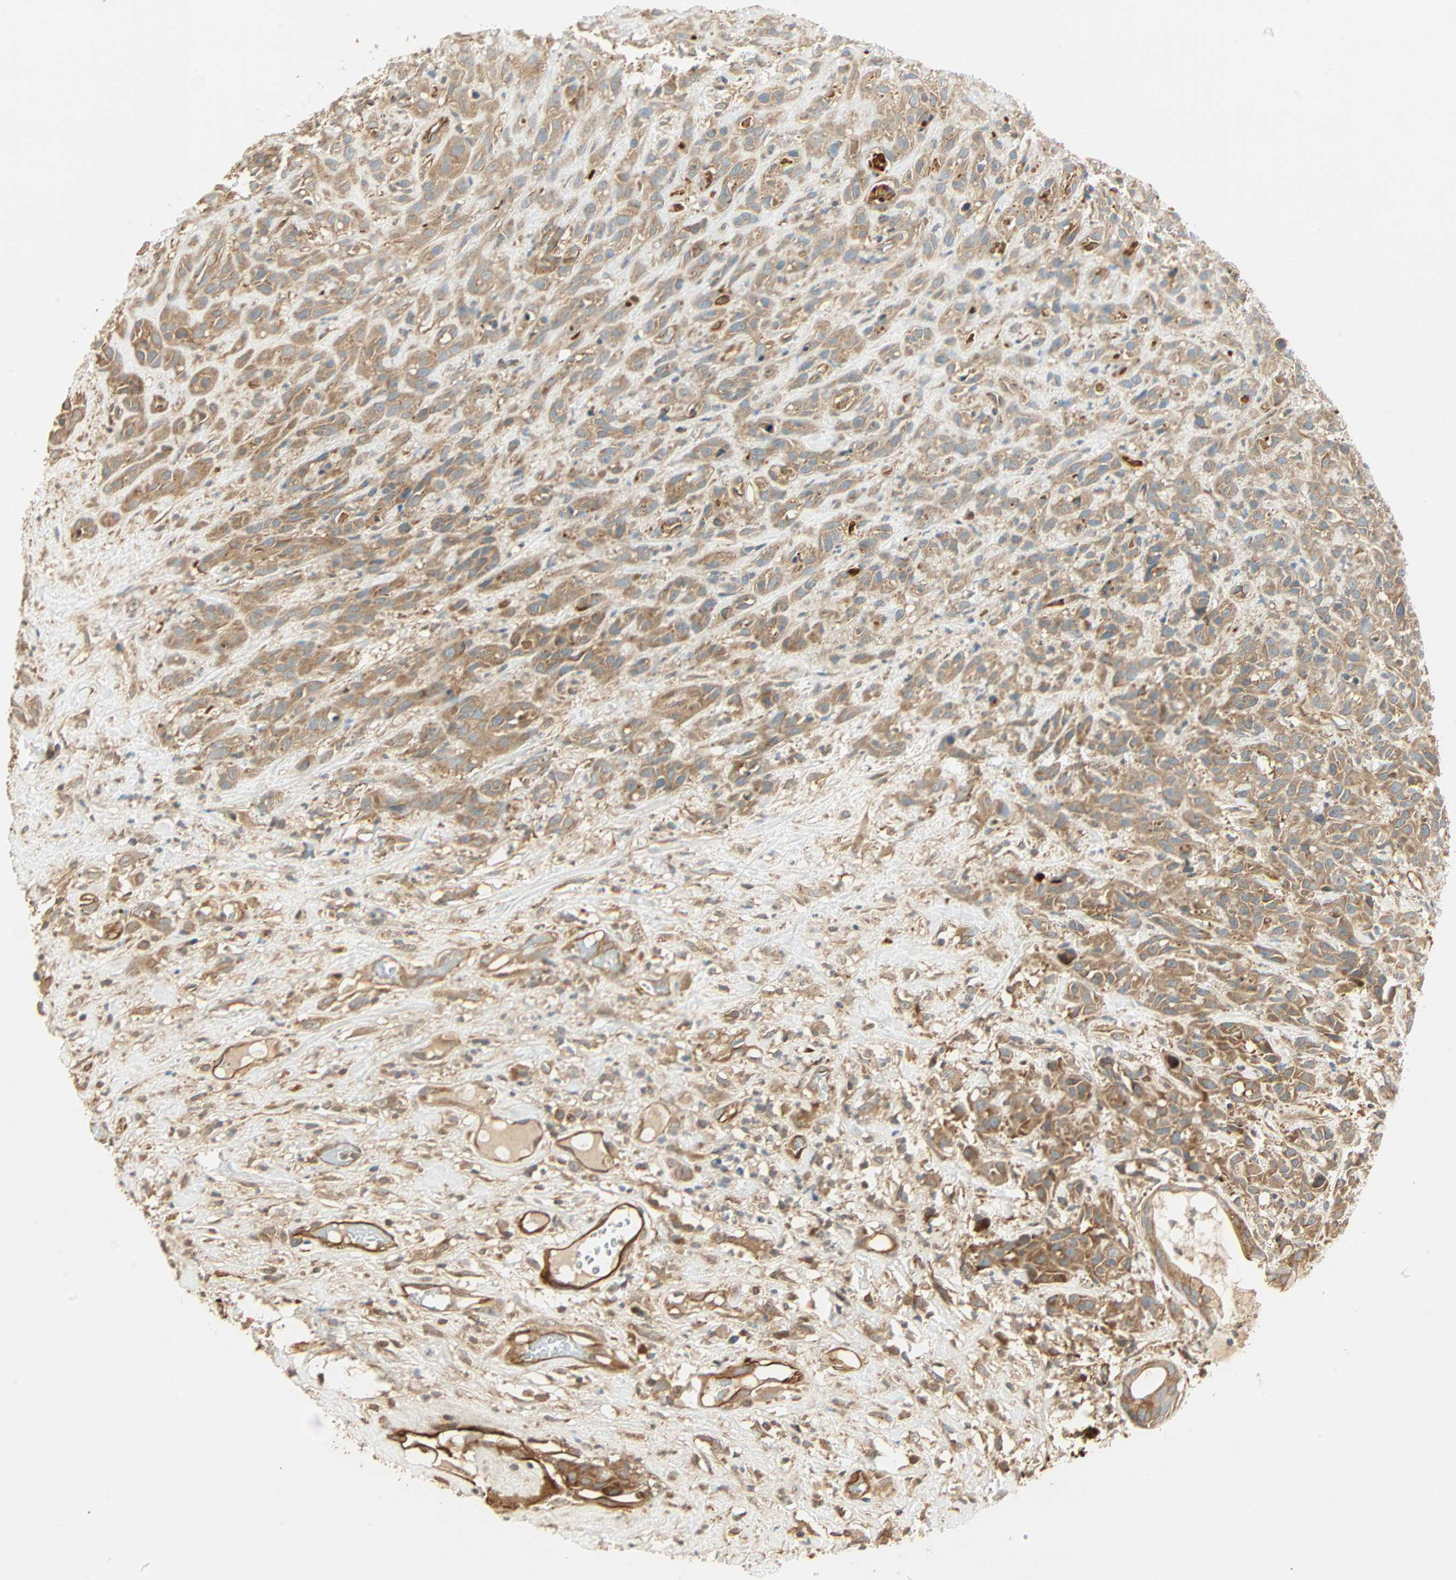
{"staining": {"intensity": "moderate", "quantity": ">75%", "location": "cytoplasmic/membranous"}, "tissue": "head and neck cancer", "cell_type": "Tumor cells", "image_type": "cancer", "snomed": [{"axis": "morphology", "description": "Normal tissue, NOS"}, {"axis": "morphology", "description": "Squamous cell carcinoma, NOS"}, {"axis": "topography", "description": "Cartilage tissue"}, {"axis": "topography", "description": "Head-Neck"}], "caption": "This photomicrograph reveals head and neck cancer (squamous cell carcinoma) stained with immunohistochemistry (IHC) to label a protein in brown. The cytoplasmic/membranous of tumor cells show moderate positivity for the protein. Nuclei are counter-stained blue.", "gene": "GALK1", "patient": {"sex": "male", "age": 62}}